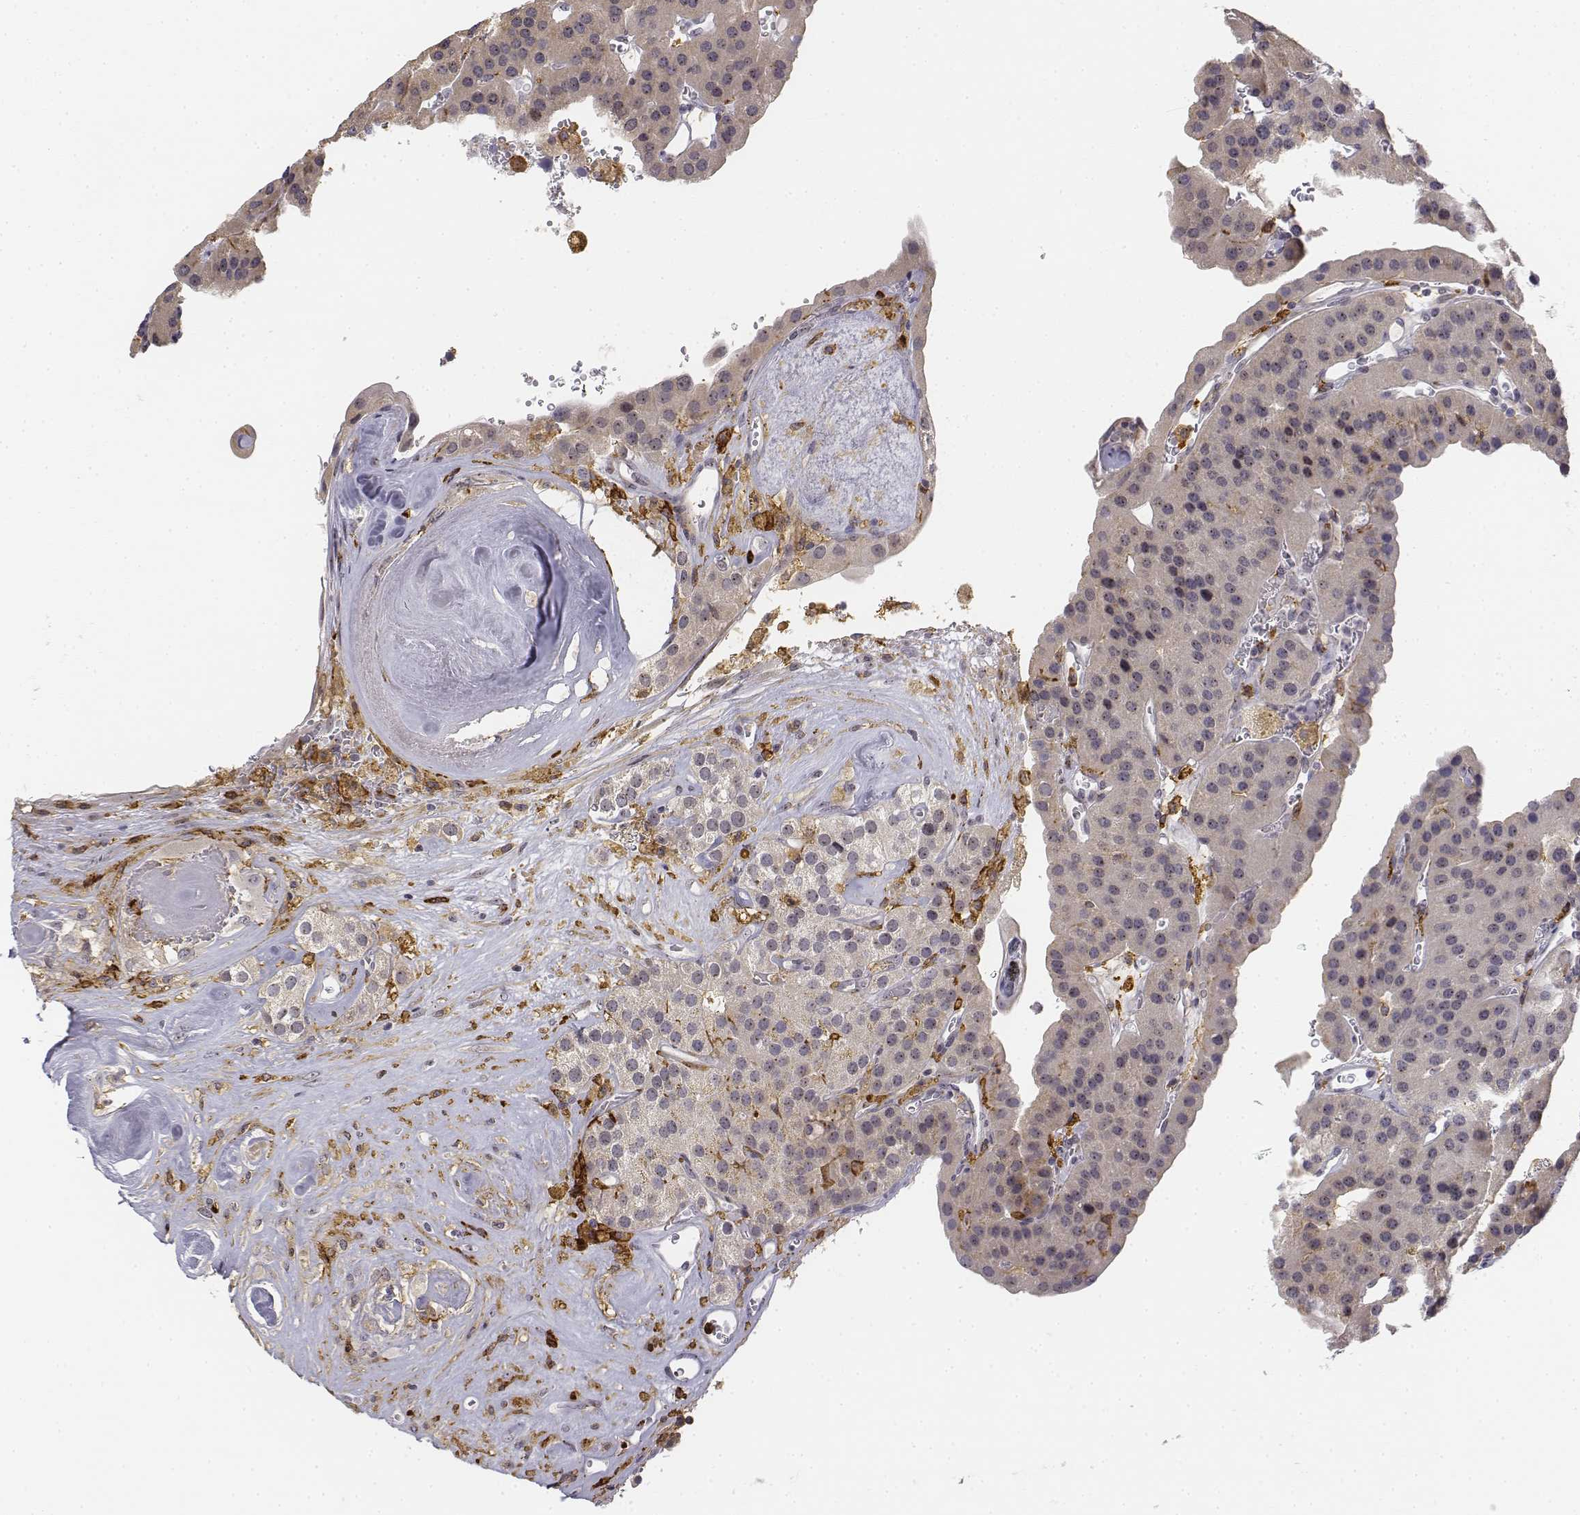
{"staining": {"intensity": "negative", "quantity": "none", "location": "none"}, "tissue": "parathyroid gland", "cell_type": "Glandular cells", "image_type": "normal", "snomed": [{"axis": "morphology", "description": "Normal tissue, NOS"}, {"axis": "morphology", "description": "Adenoma, NOS"}, {"axis": "topography", "description": "Parathyroid gland"}], "caption": "Immunohistochemical staining of benign human parathyroid gland reveals no significant expression in glandular cells. (Brightfield microscopy of DAB (3,3'-diaminobenzidine) immunohistochemistry (IHC) at high magnification).", "gene": "CD14", "patient": {"sex": "female", "age": 86}}